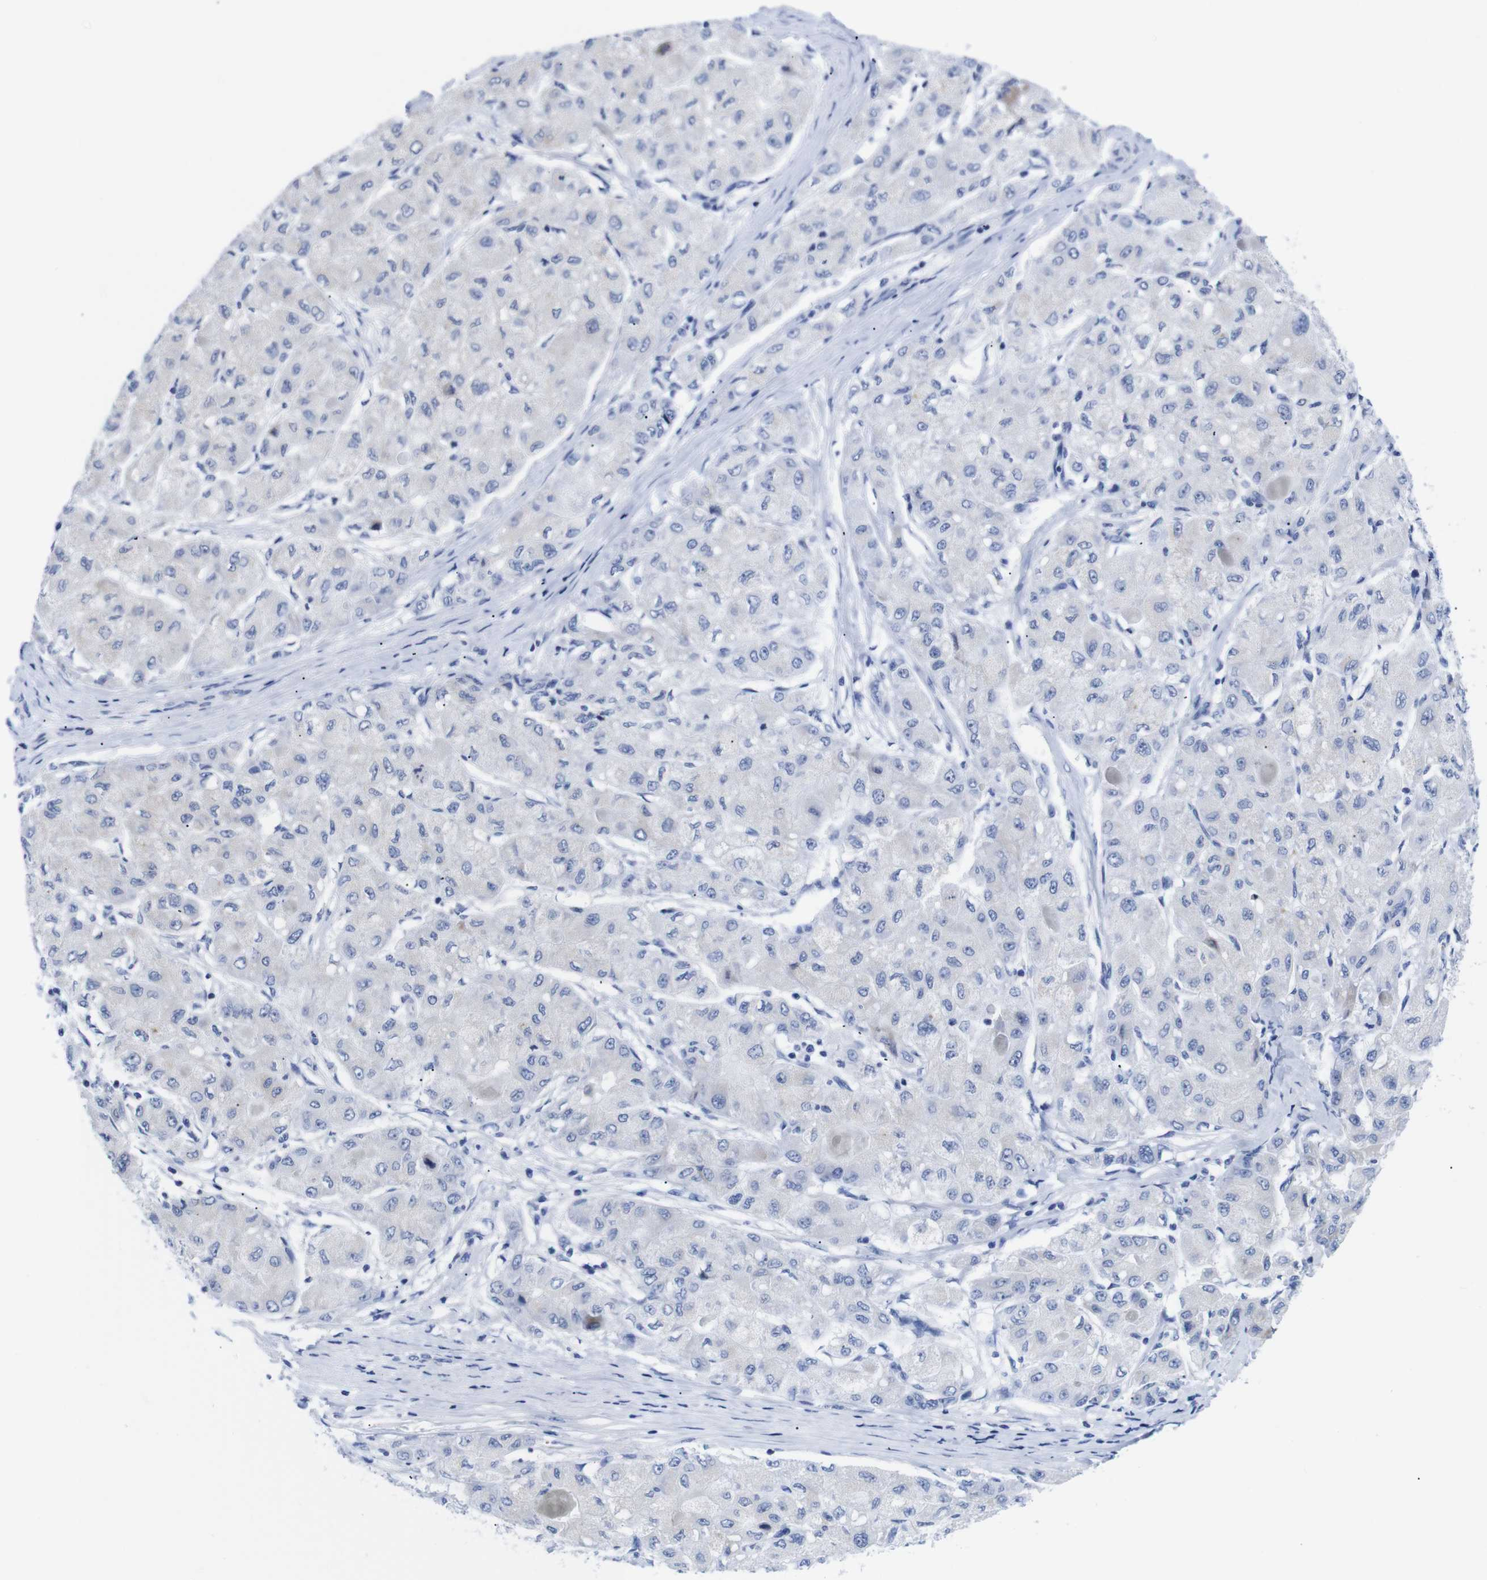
{"staining": {"intensity": "negative", "quantity": "none", "location": "none"}, "tissue": "liver cancer", "cell_type": "Tumor cells", "image_type": "cancer", "snomed": [{"axis": "morphology", "description": "Carcinoma, Hepatocellular, NOS"}, {"axis": "topography", "description": "Liver"}], "caption": "Micrograph shows no significant protein positivity in tumor cells of hepatocellular carcinoma (liver).", "gene": "LRRC55", "patient": {"sex": "male", "age": 80}}